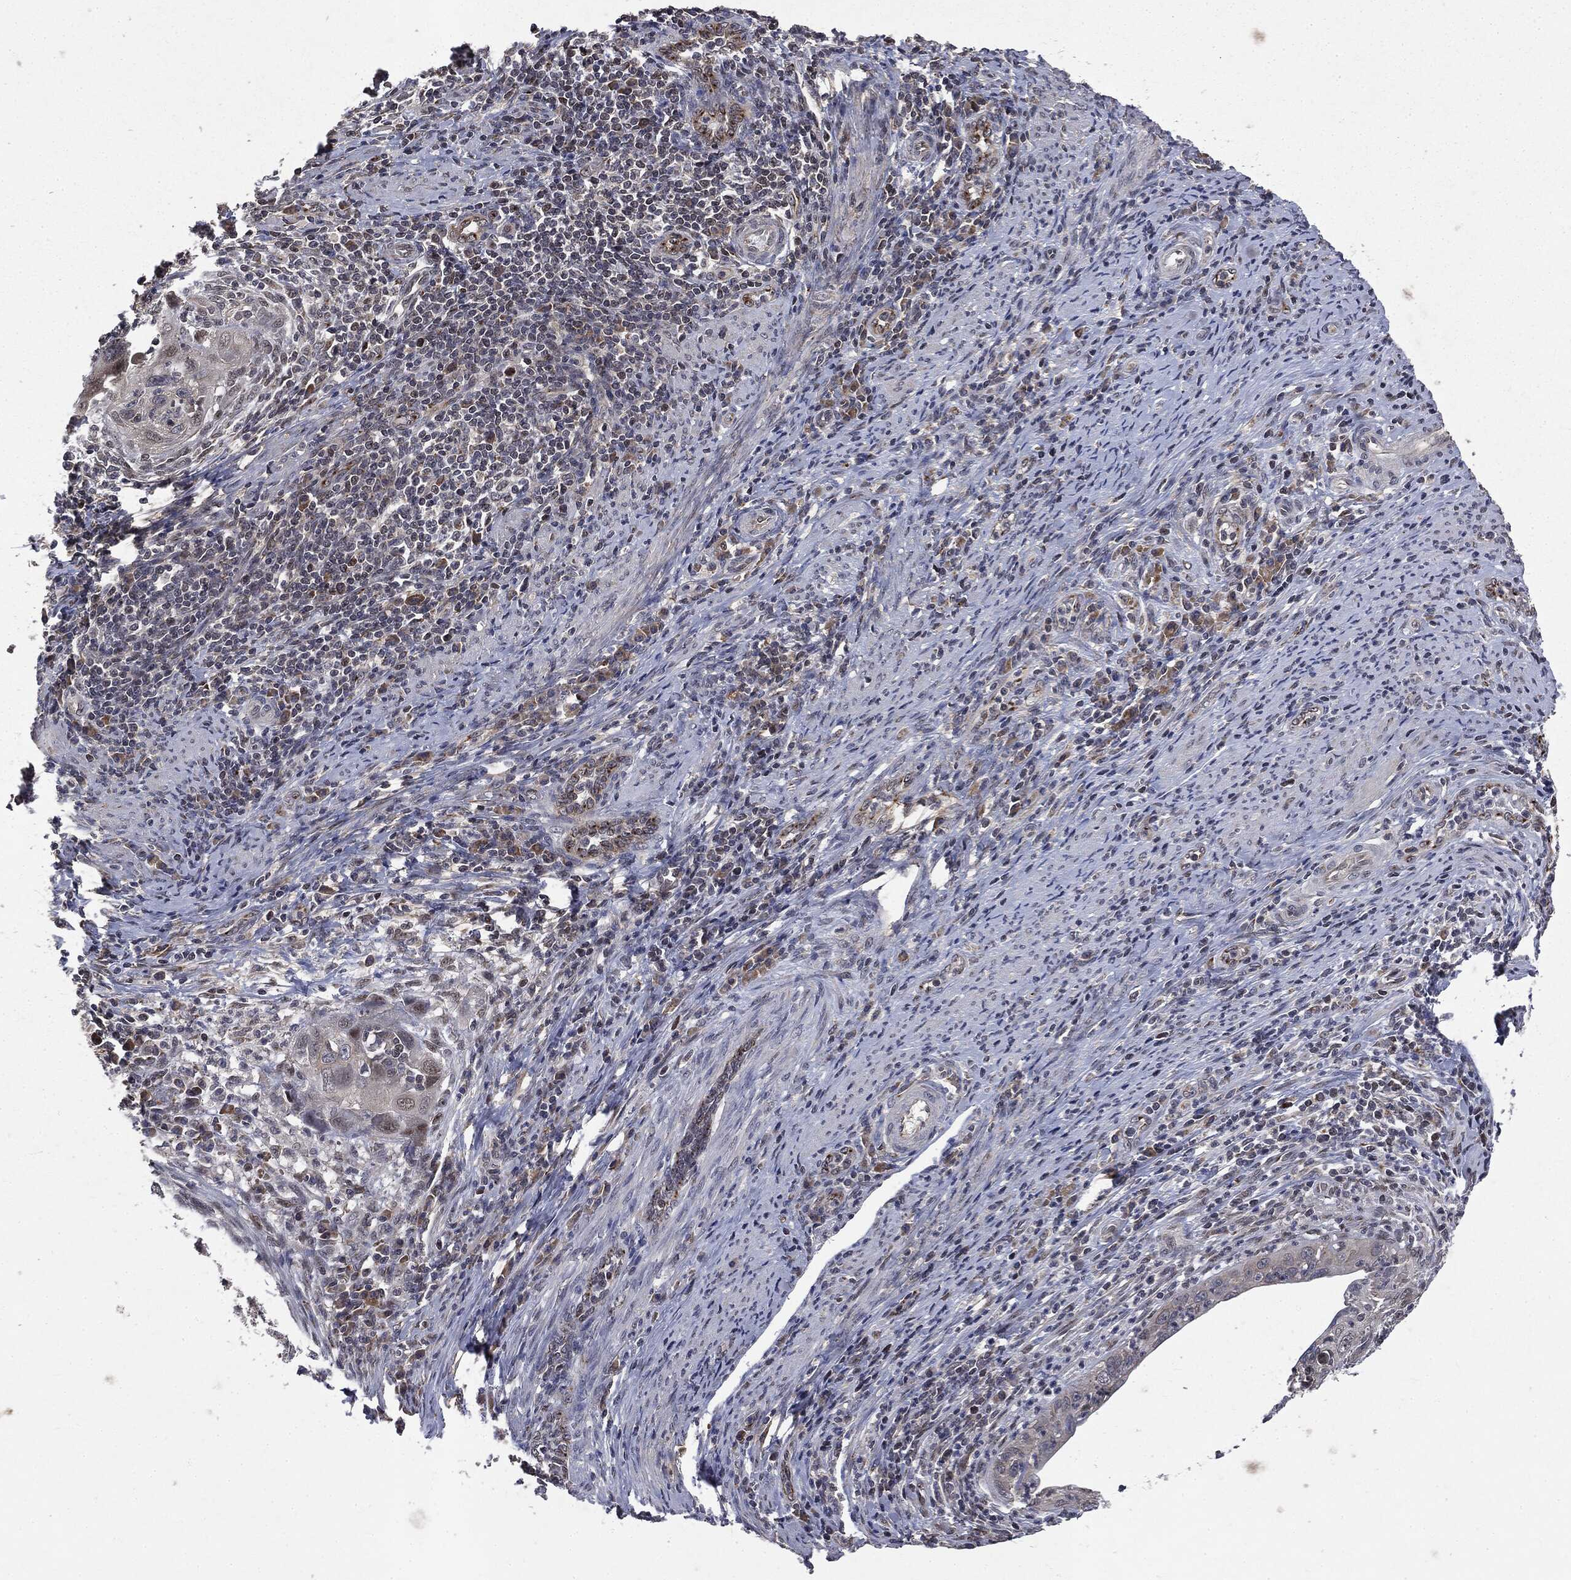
{"staining": {"intensity": "weak", "quantity": "<25%", "location": "cytoplasmic/membranous"}, "tissue": "cervical cancer", "cell_type": "Tumor cells", "image_type": "cancer", "snomed": [{"axis": "morphology", "description": "Squamous cell carcinoma, NOS"}, {"axis": "topography", "description": "Cervix"}], "caption": "High magnification brightfield microscopy of squamous cell carcinoma (cervical) stained with DAB (3,3'-diaminobenzidine) (brown) and counterstained with hematoxylin (blue): tumor cells show no significant expression.", "gene": "PLPPR2", "patient": {"sex": "female", "age": 26}}